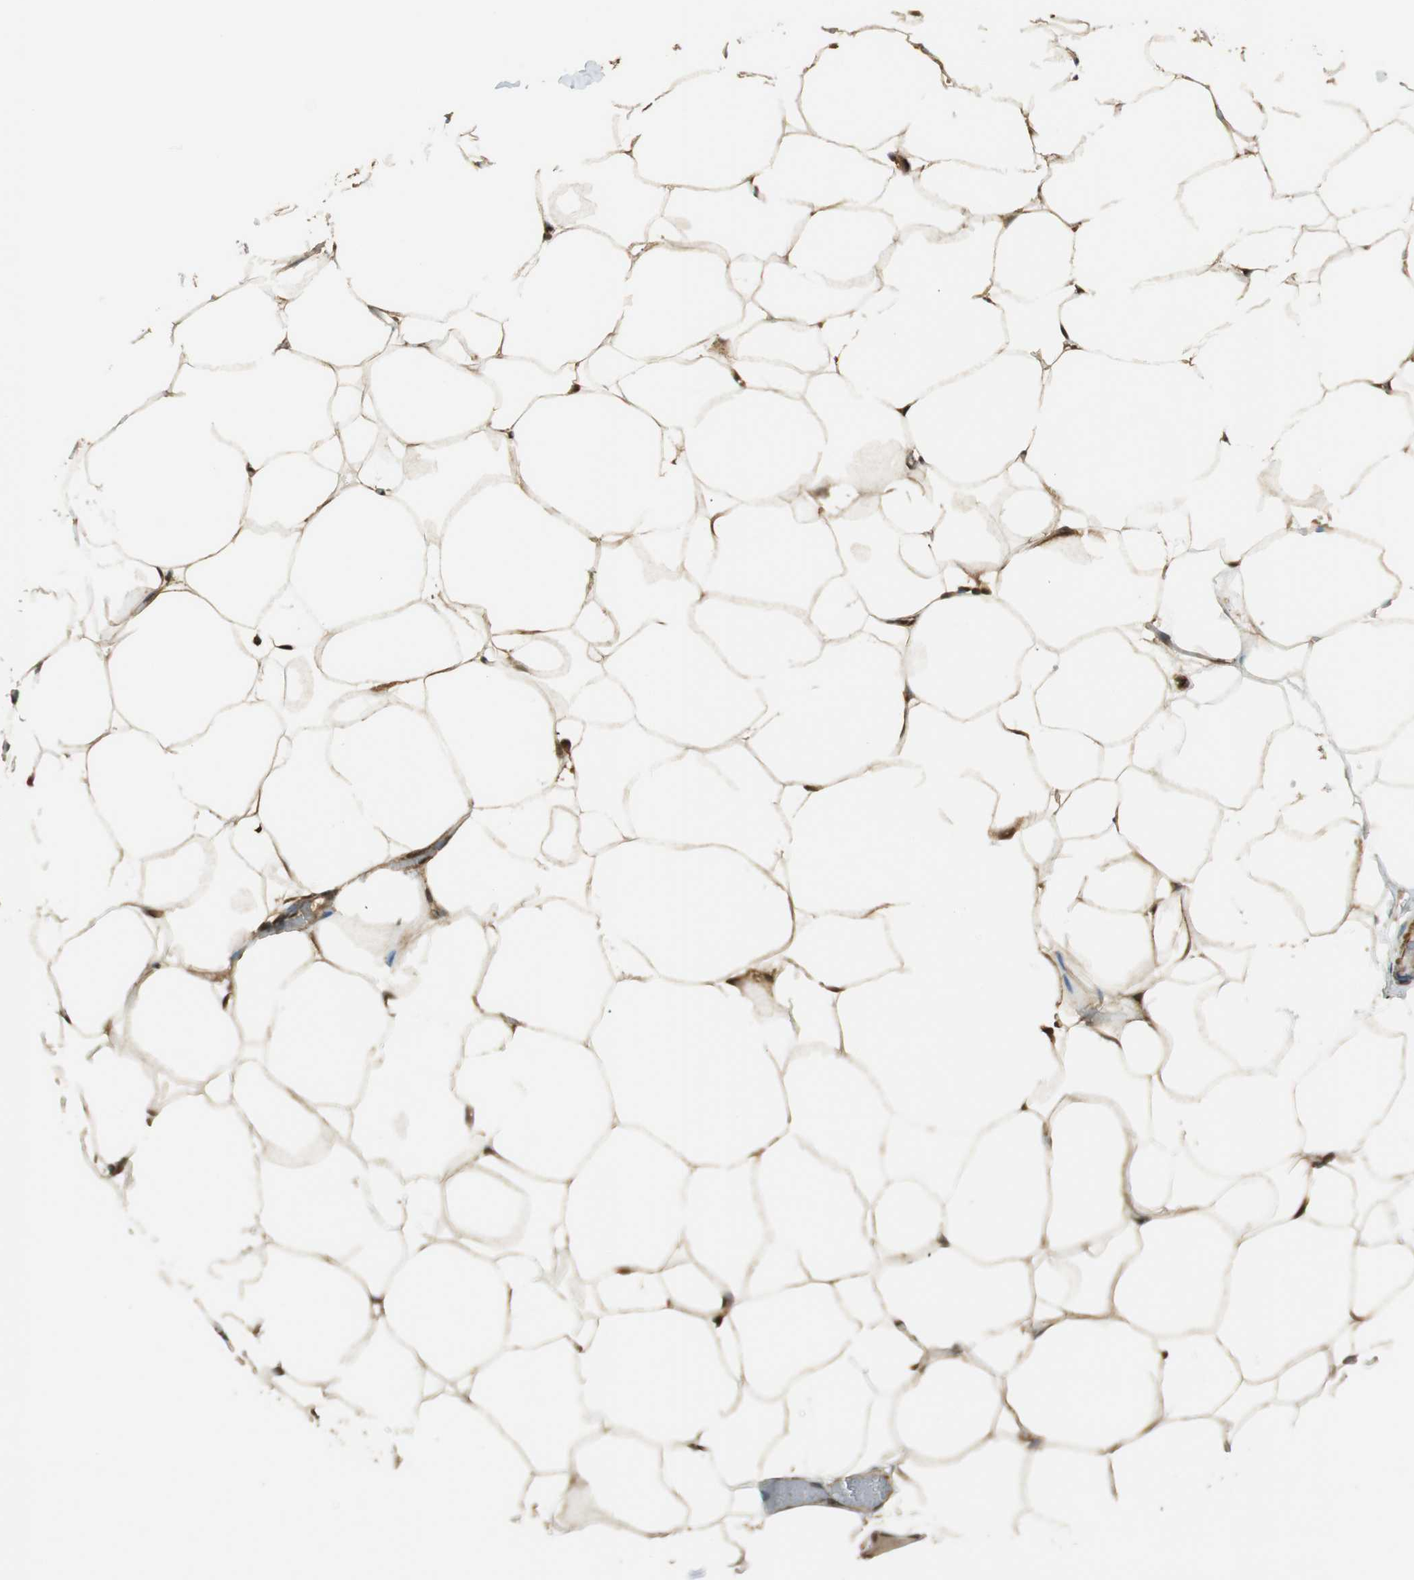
{"staining": {"intensity": "moderate", "quantity": ">75%", "location": "cytoplasmic/membranous,nuclear"}, "tissue": "adipose tissue", "cell_type": "Adipocytes", "image_type": "normal", "snomed": [{"axis": "morphology", "description": "Normal tissue, NOS"}, {"axis": "topography", "description": "Breast"}, {"axis": "topography", "description": "Adipose tissue"}], "caption": "Adipose tissue stained for a protein shows moderate cytoplasmic/membranous,nuclear positivity in adipocytes. (Brightfield microscopy of DAB IHC at high magnification).", "gene": "ENSG00000268870", "patient": {"sex": "female", "age": 25}}